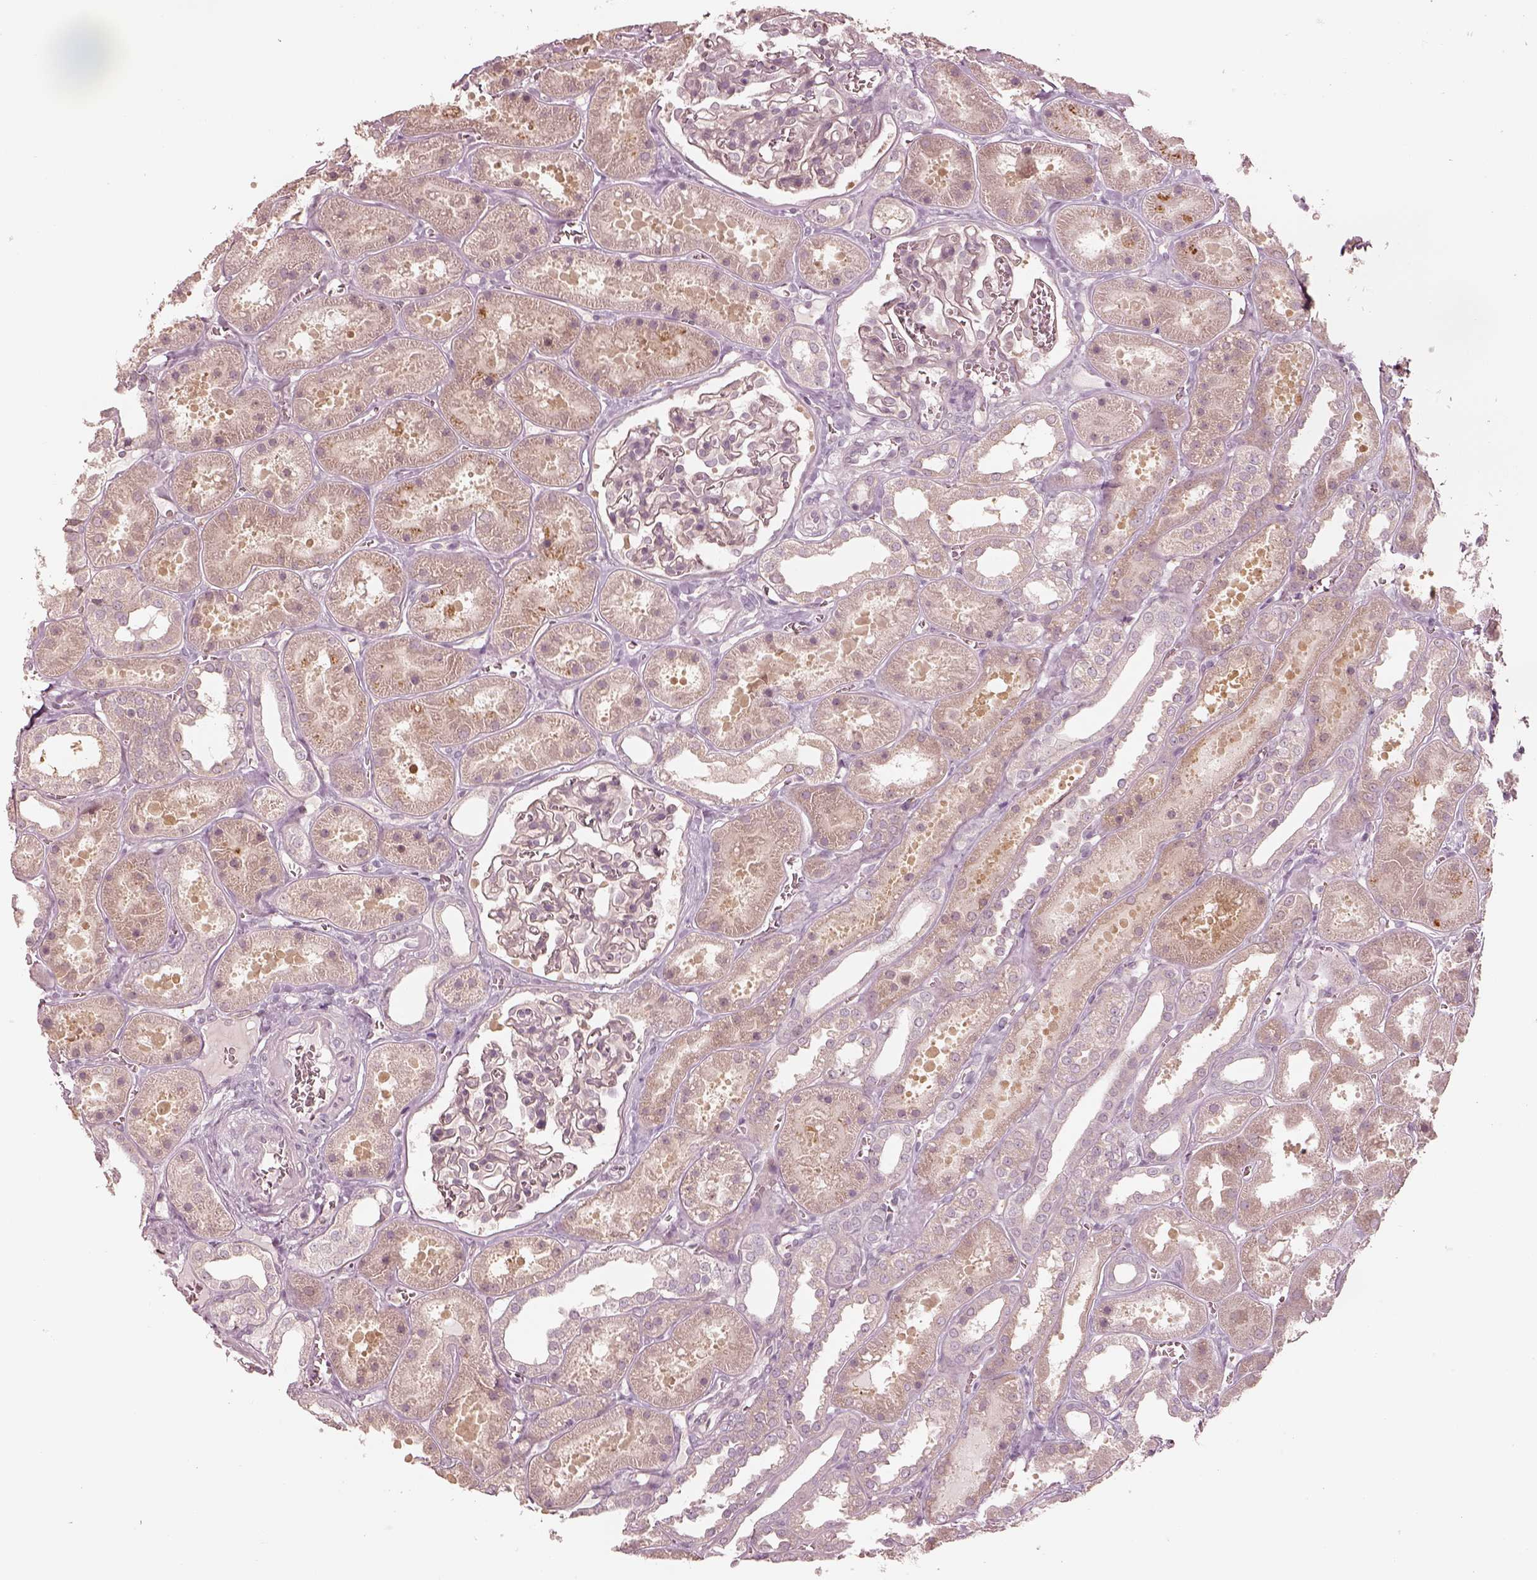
{"staining": {"intensity": "negative", "quantity": "none", "location": "none"}, "tissue": "kidney", "cell_type": "Cells in glomeruli", "image_type": "normal", "snomed": [{"axis": "morphology", "description": "Normal tissue, NOS"}, {"axis": "topography", "description": "Kidney"}], "caption": "Cells in glomeruli show no significant protein positivity in unremarkable kidney. (Immunohistochemistry, brightfield microscopy, high magnification).", "gene": "ACACB", "patient": {"sex": "female", "age": 41}}